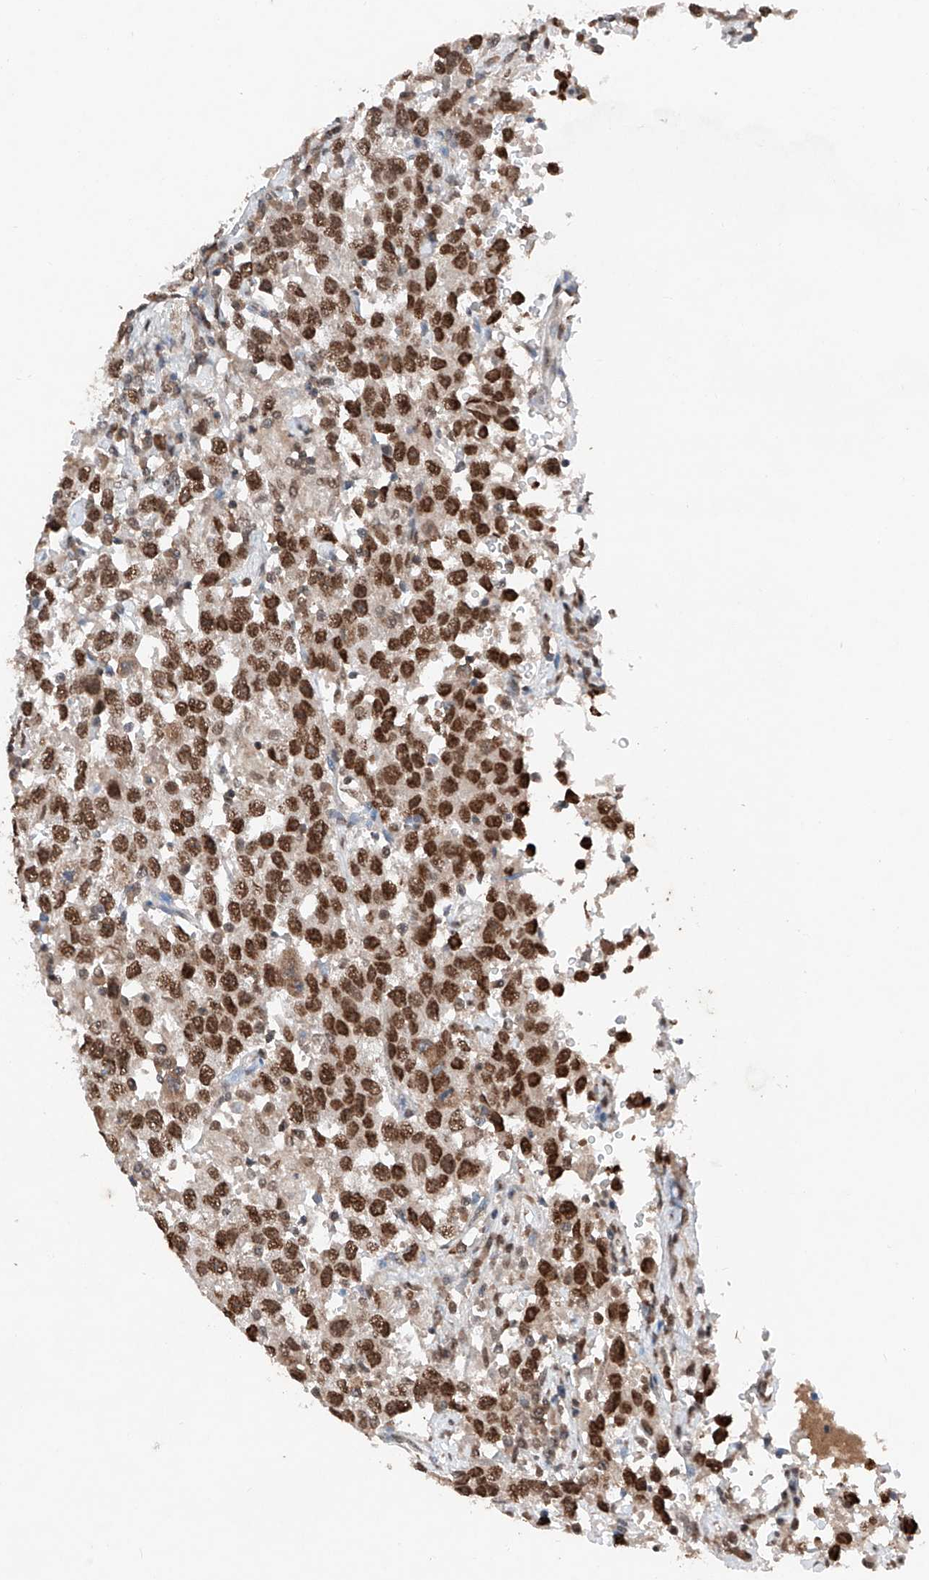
{"staining": {"intensity": "strong", "quantity": ">75%", "location": "nuclear"}, "tissue": "testis cancer", "cell_type": "Tumor cells", "image_type": "cancer", "snomed": [{"axis": "morphology", "description": "Seminoma, NOS"}, {"axis": "topography", "description": "Testis"}], "caption": "Immunohistochemical staining of testis cancer displays high levels of strong nuclear protein expression in approximately >75% of tumor cells.", "gene": "TBX4", "patient": {"sex": "male", "age": 41}}